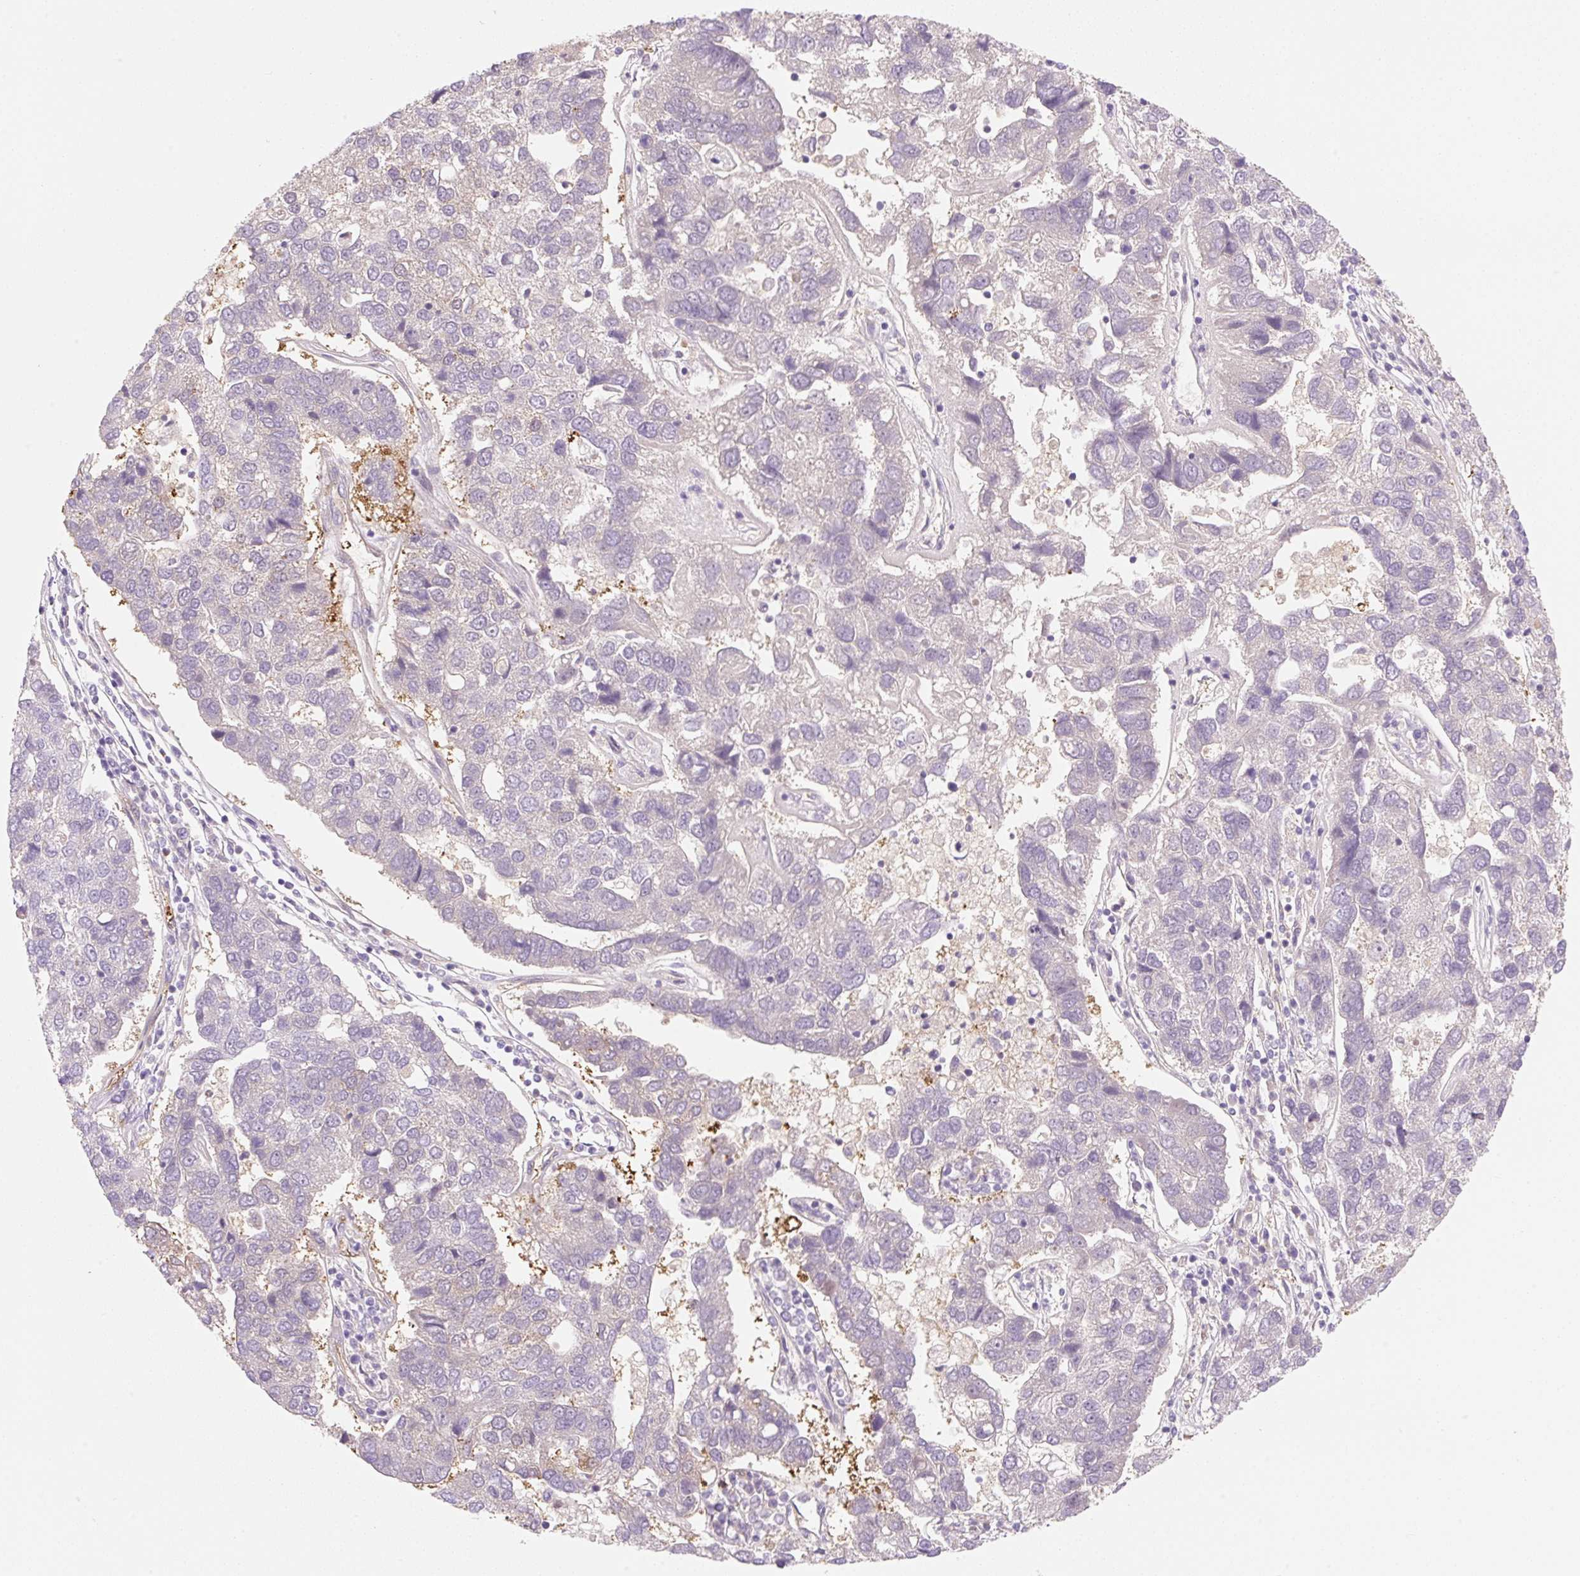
{"staining": {"intensity": "negative", "quantity": "none", "location": "none"}, "tissue": "pancreatic cancer", "cell_type": "Tumor cells", "image_type": "cancer", "snomed": [{"axis": "morphology", "description": "Adenocarcinoma, NOS"}, {"axis": "topography", "description": "Pancreas"}], "caption": "Adenocarcinoma (pancreatic) was stained to show a protein in brown. There is no significant positivity in tumor cells. The staining is performed using DAB (3,3'-diaminobenzidine) brown chromogen with nuclei counter-stained in using hematoxylin.", "gene": "FABP5", "patient": {"sex": "female", "age": 61}}